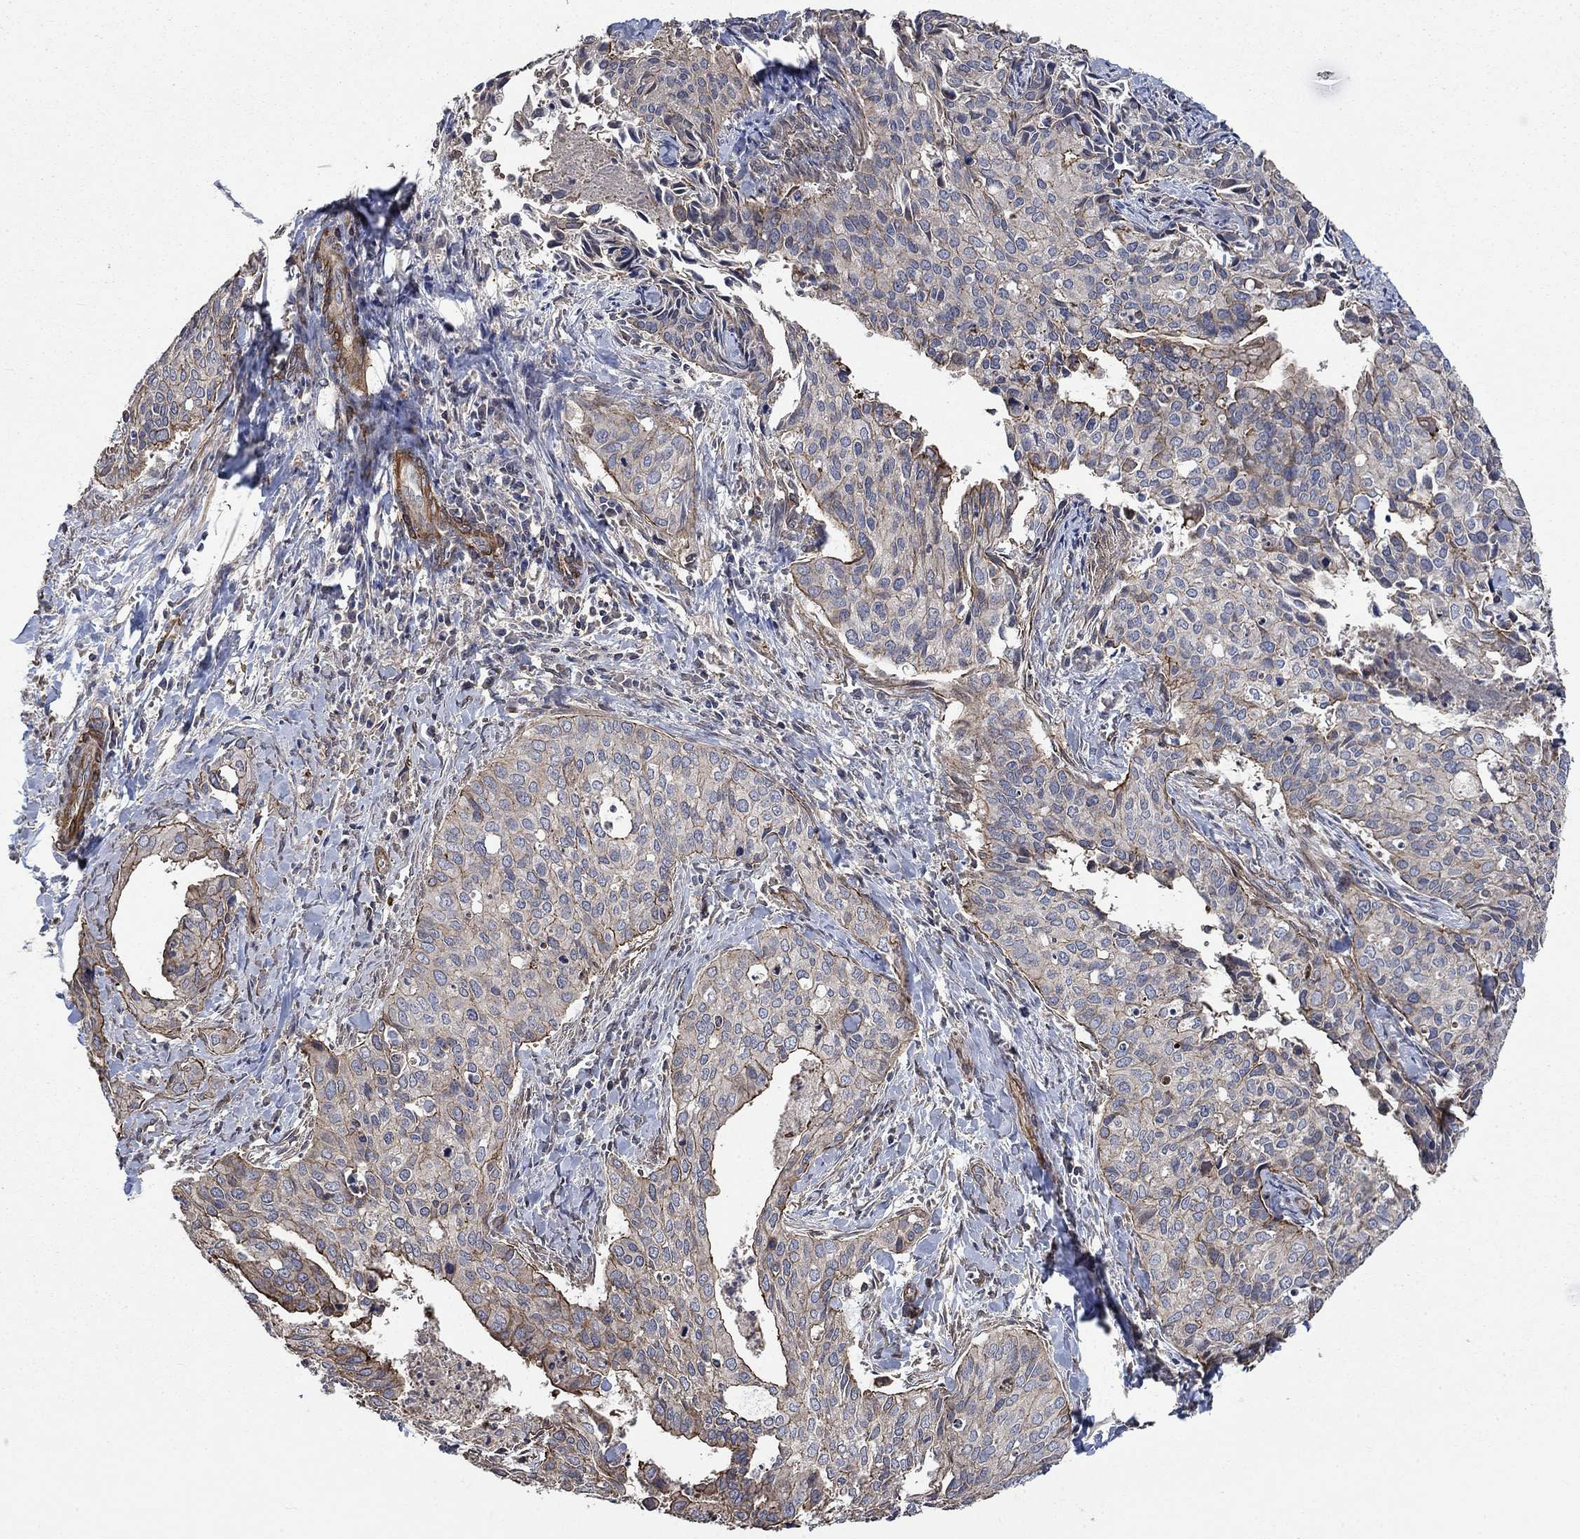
{"staining": {"intensity": "moderate", "quantity": "<25%", "location": "cytoplasmic/membranous"}, "tissue": "cervical cancer", "cell_type": "Tumor cells", "image_type": "cancer", "snomed": [{"axis": "morphology", "description": "Squamous cell carcinoma, NOS"}, {"axis": "topography", "description": "Cervix"}], "caption": "IHC (DAB (3,3'-diaminobenzidine)) staining of cervical squamous cell carcinoma displays moderate cytoplasmic/membranous protein staining in approximately <25% of tumor cells. (IHC, brightfield microscopy, high magnification).", "gene": "PDE3A", "patient": {"sex": "female", "age": 29}}